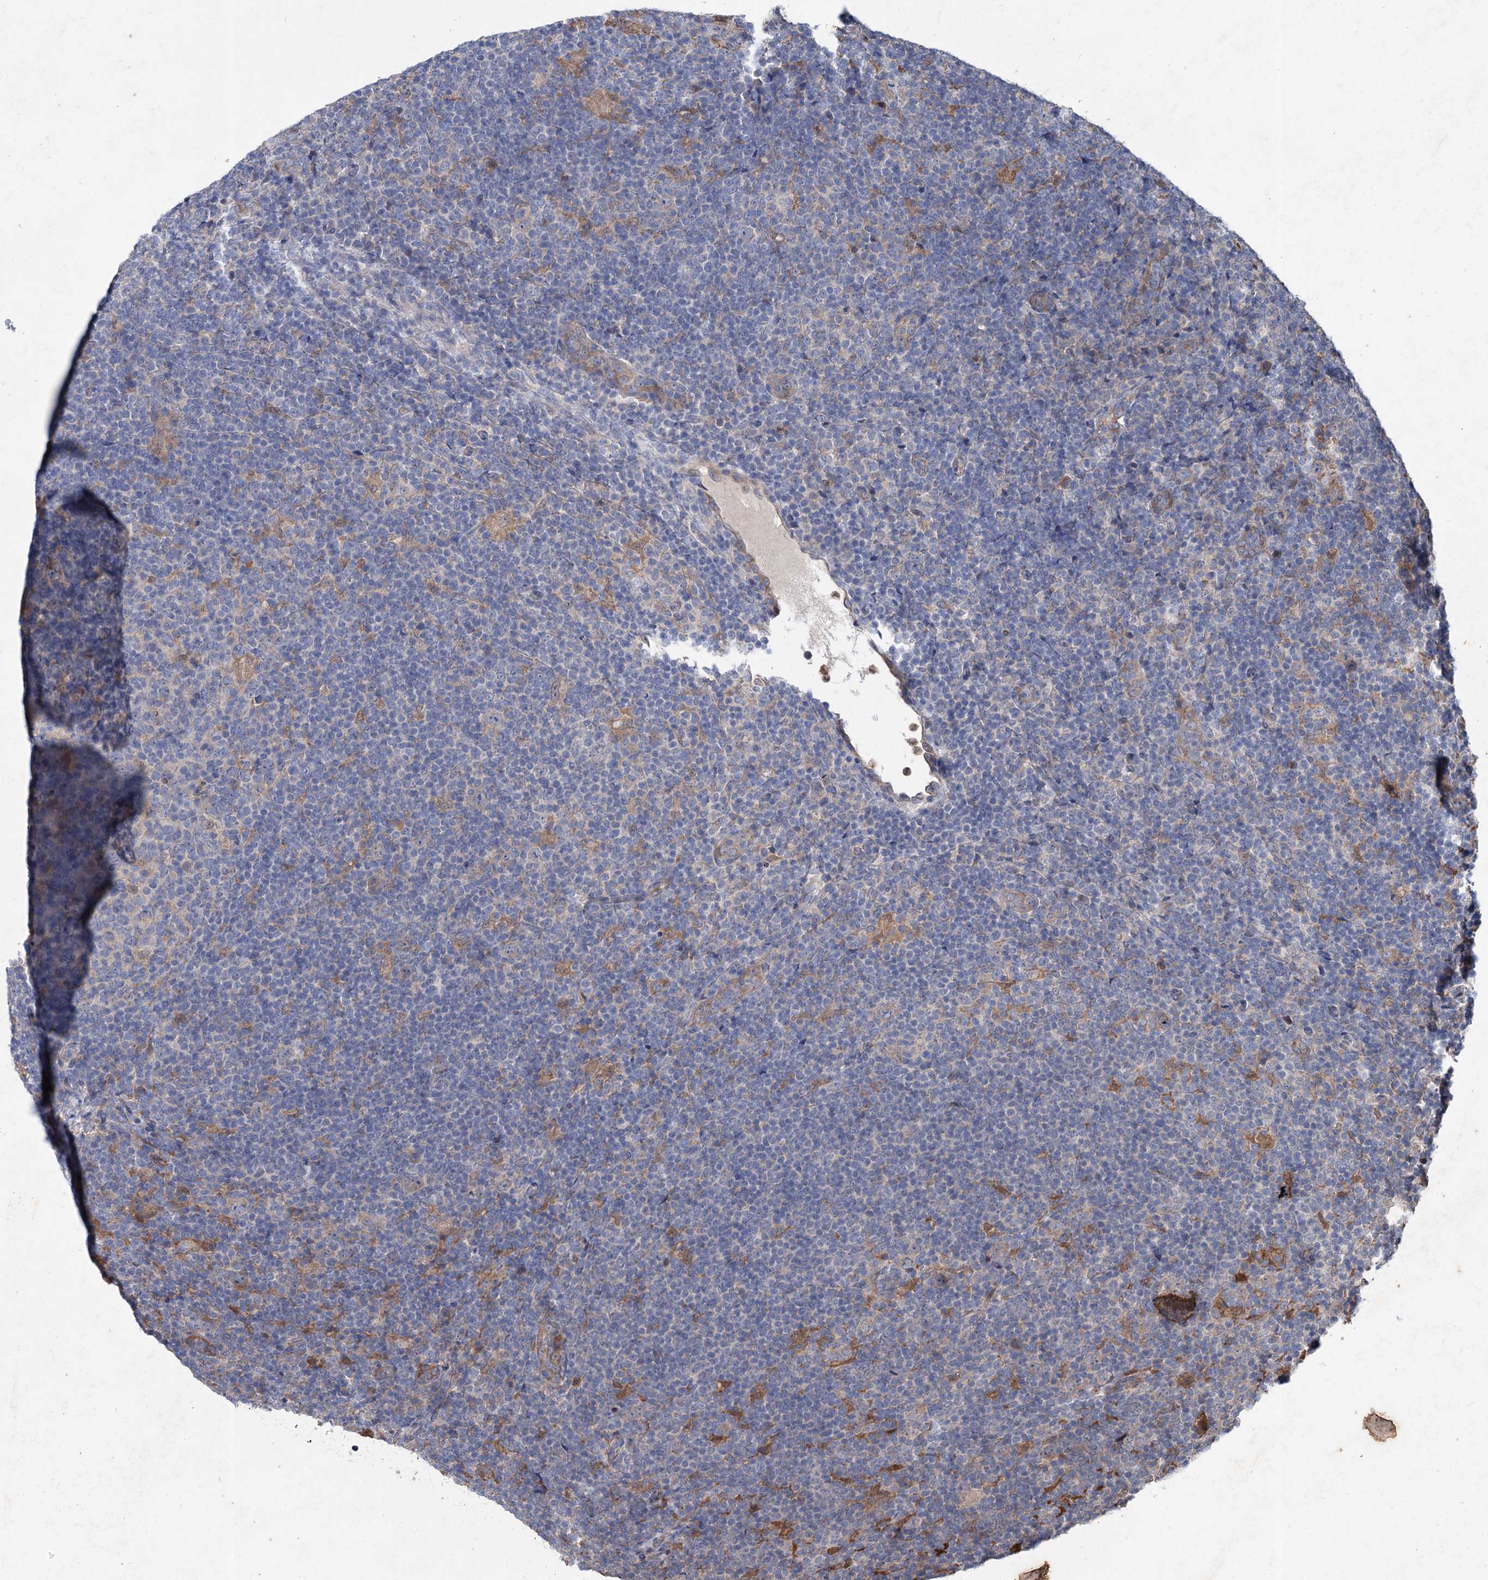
{"staining": {"intensity": "negative", "quantity": "none", "location": "none"}, "tissue": "lymphoma", "cell_type": "Tumor cells", "image_type": "cancer", "snomed": [{"axis": "morphology", "description": "Hodgkin's disease, NOS"}, {"axis": "topography", "description": "Lymph node"}], "caption": "There is no significant staining in tumor cells of lymphoma.", "gene": "PTPN3", "patient": {"sex": "female", "age": 57}}